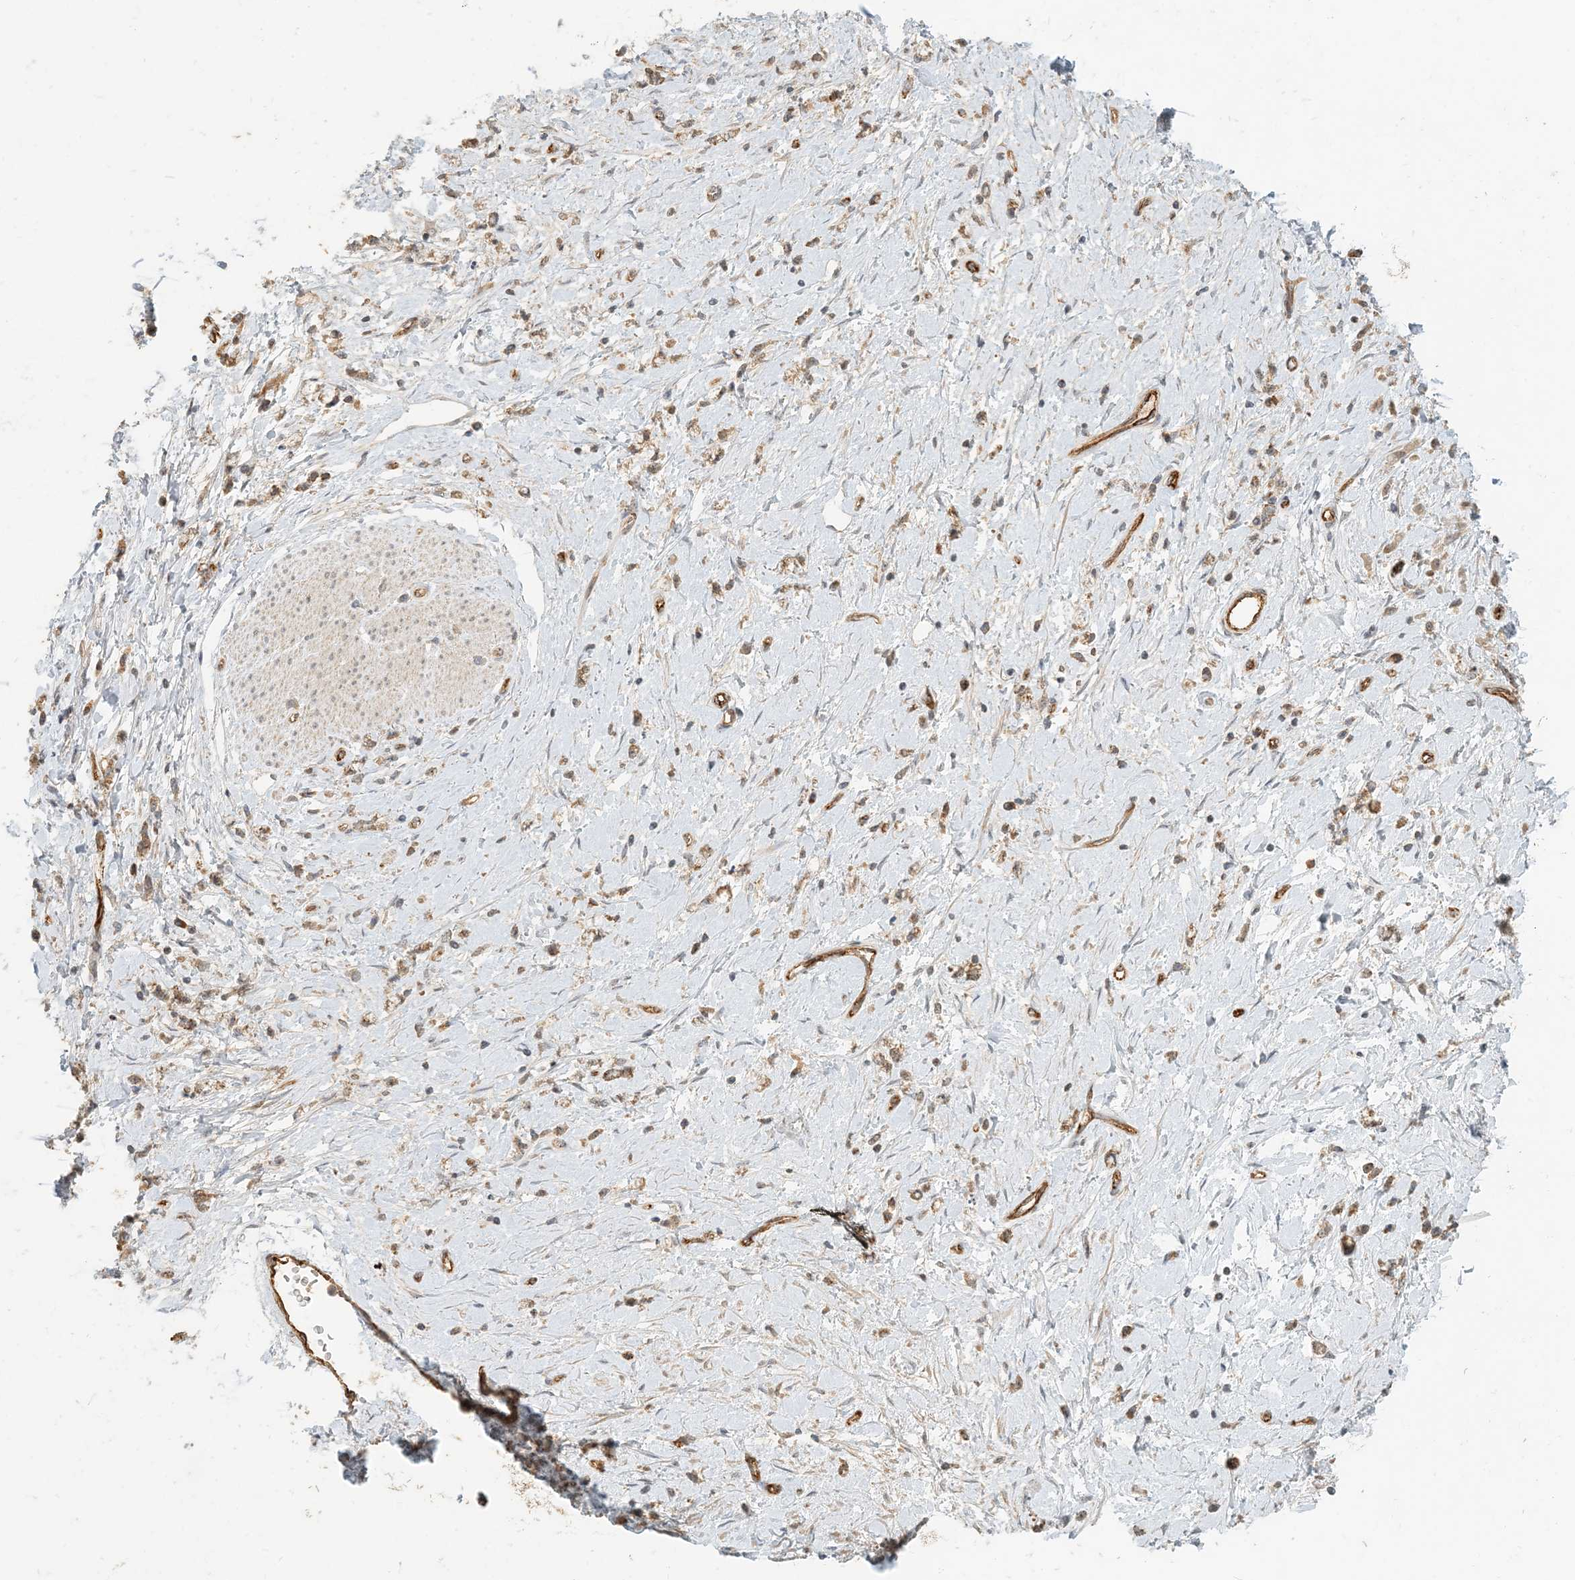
{"staining": {"intensity": "moderate", "quantity": ">75%", "location": "cytoplasmic/membranous"}, "tissue": "stomach cancer", "cell_type": "Tumor cells", "image_type": "cancer", "snomed": [{"axis": "morphology", "description": "Adenocarcinoma, NOS"}, {"axis": "topography", "description": "Stomach"}], "caption": "Stomach adenocarcinoma stained with IHC reveals moderate cytoplasmic/membranous positivity in approximately >75% of tumor cells.", "gene": "ZBTB3", "patient": {"sex": "female", "age": 60}}